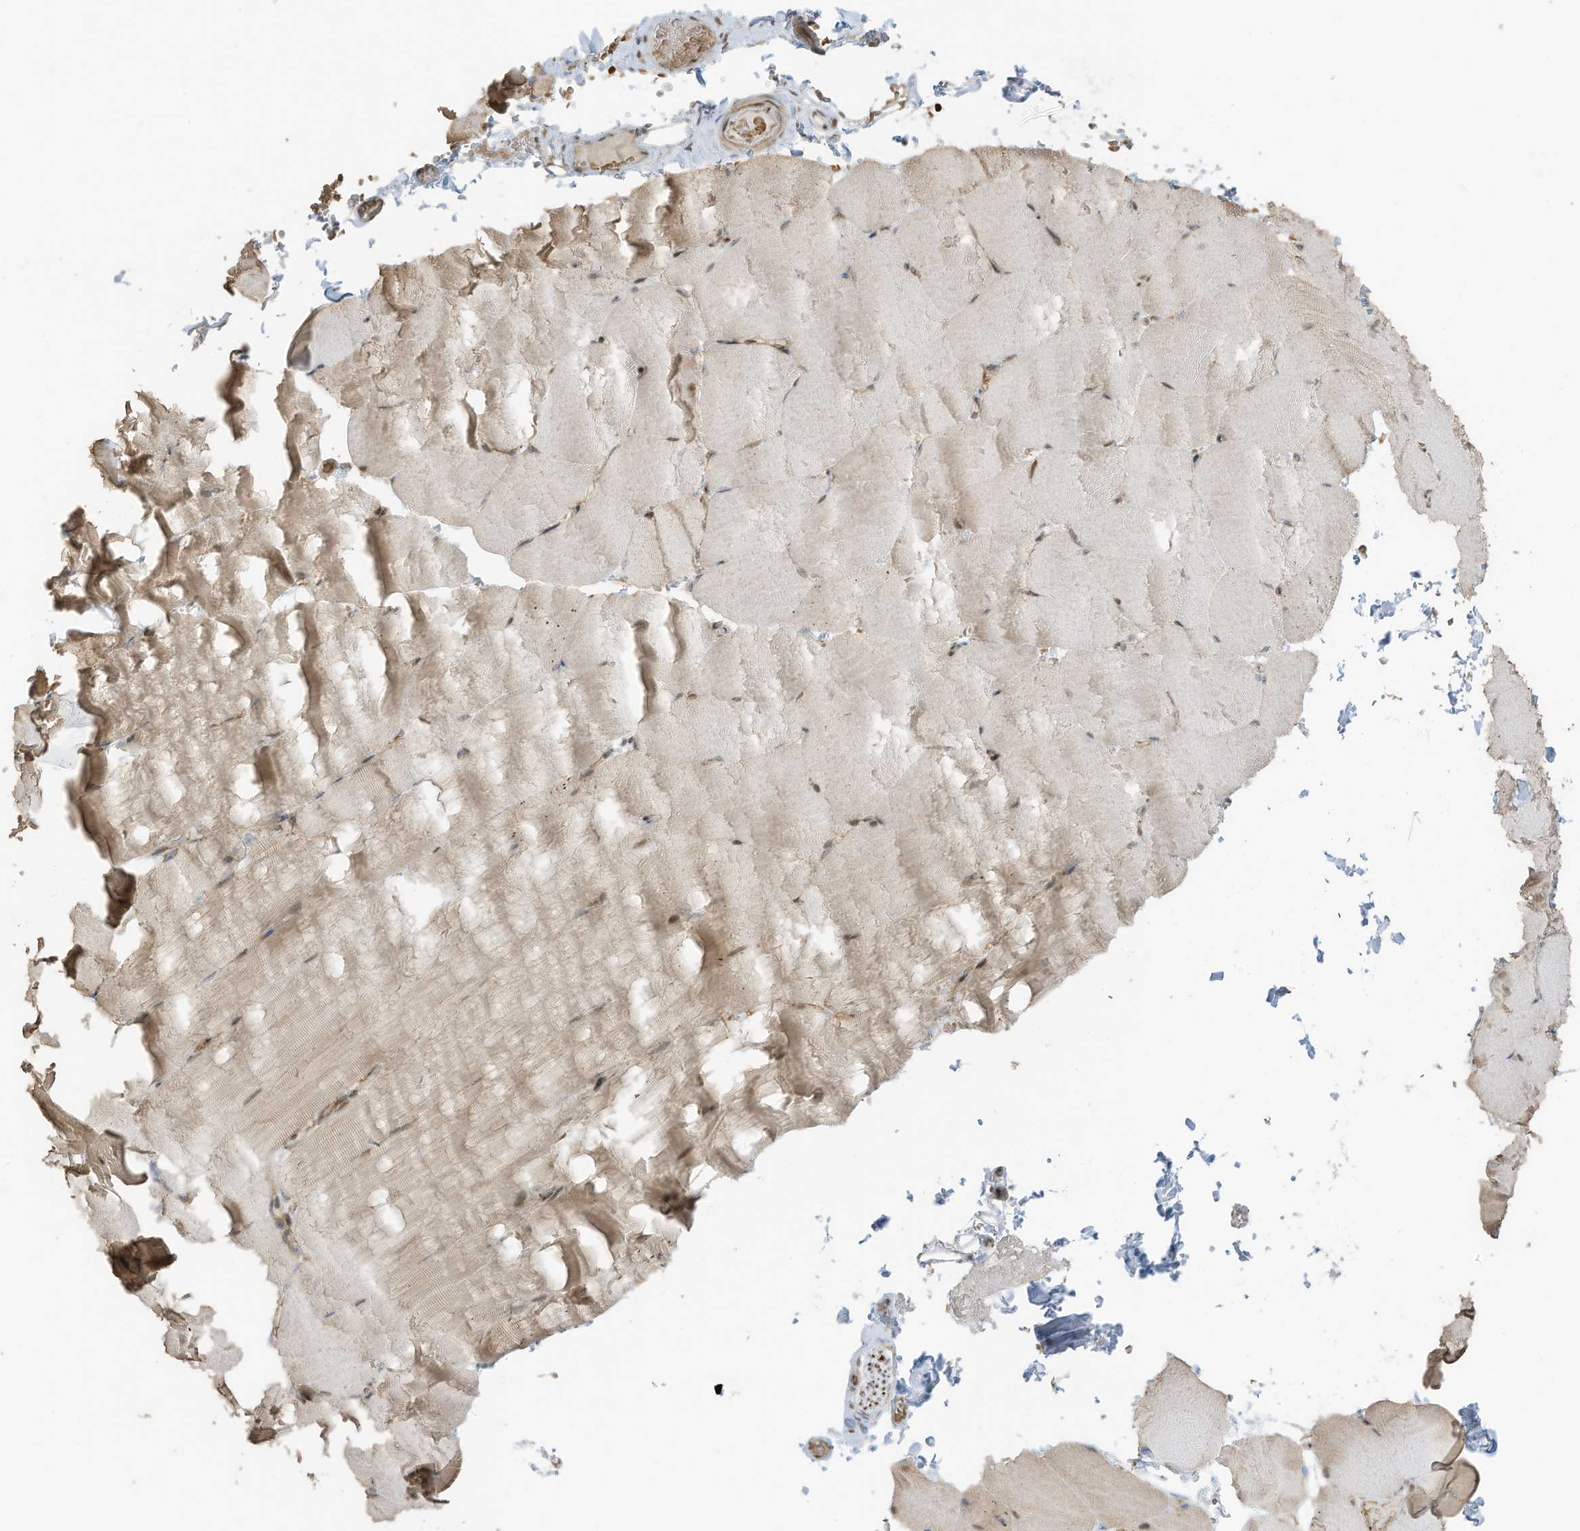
{"staining": {"intensity": "weak", "quantity": "<25%", "location": "nuclear"}, "tissue": "skeletal muscle", "cell_type": "Myocytes", "image_type": "normal", "snomed": [{"axis": "morphology", "description": "Normal tissue, NOS"}, {"axis": "topography", "description": "Skeletal muscle"}, {"axis": "topography", "description": "Parathyroid gland"}], "caption": "The micrograph exhibits no significant positivity in myocytes of skeletal muscle. Nuclei are stained in blue.", "gene": "ZCWPW2", "patient": {"sex": "female", "age": 37}}